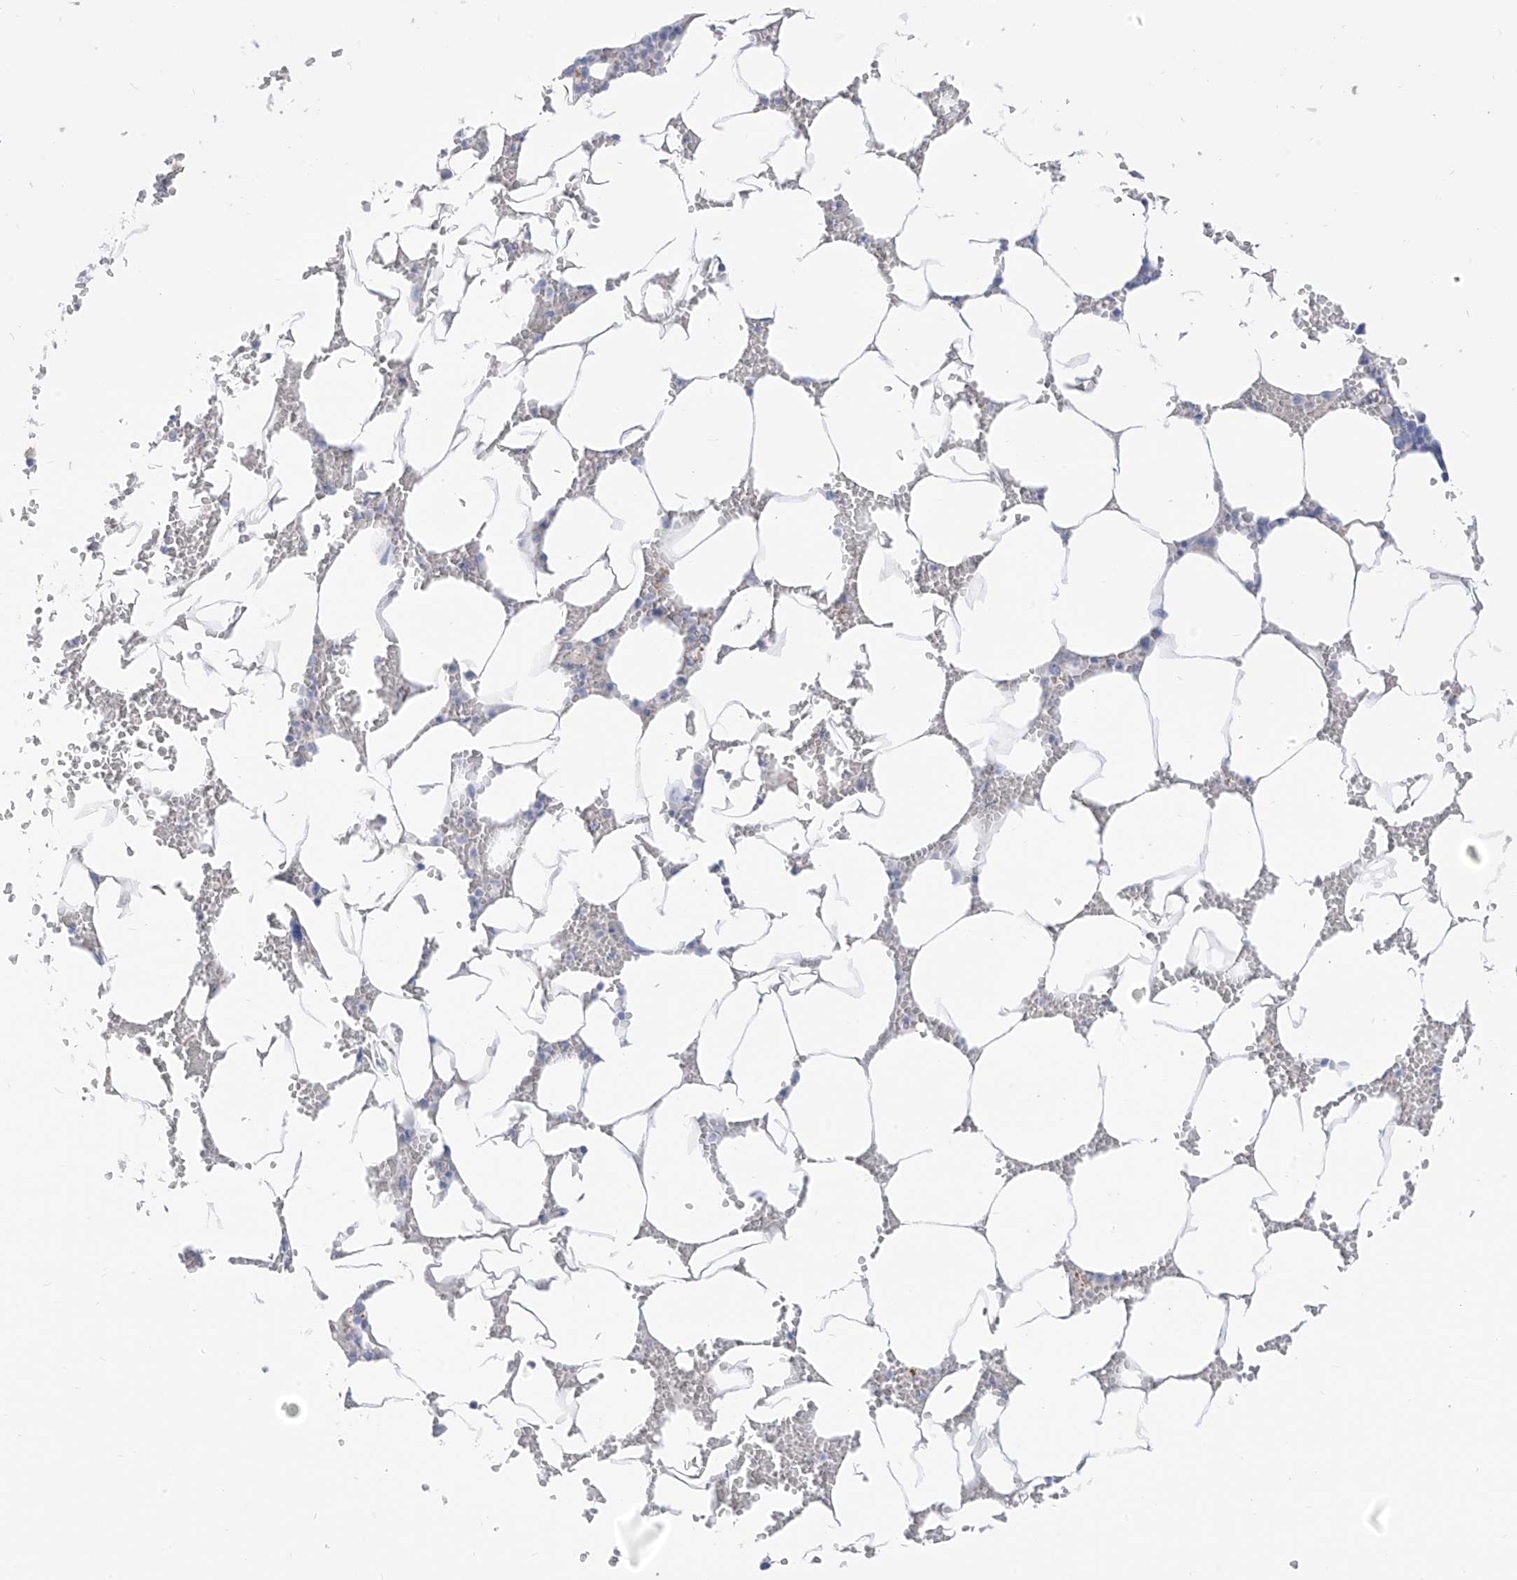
{"staining": {"intensity": "negative", "quantity": "none", "location": "none"}, "tissue": "bone marrow", "cell_type": "Hematopoietic cells", "image_type": "normal", "snomed": [{"axis": "morphology", "description": "Normal tissue, NOS"}, {"axis": "topography", "description": "Bone marrow"}], "caption": "Immunohistochemistry histopathology image of benign bone marrow stained for a protein (brown), which reveals no expression in hematopoietic cells.", "gene": "ARHGEF40", "patient": {"sex": "male", "age": 70}}